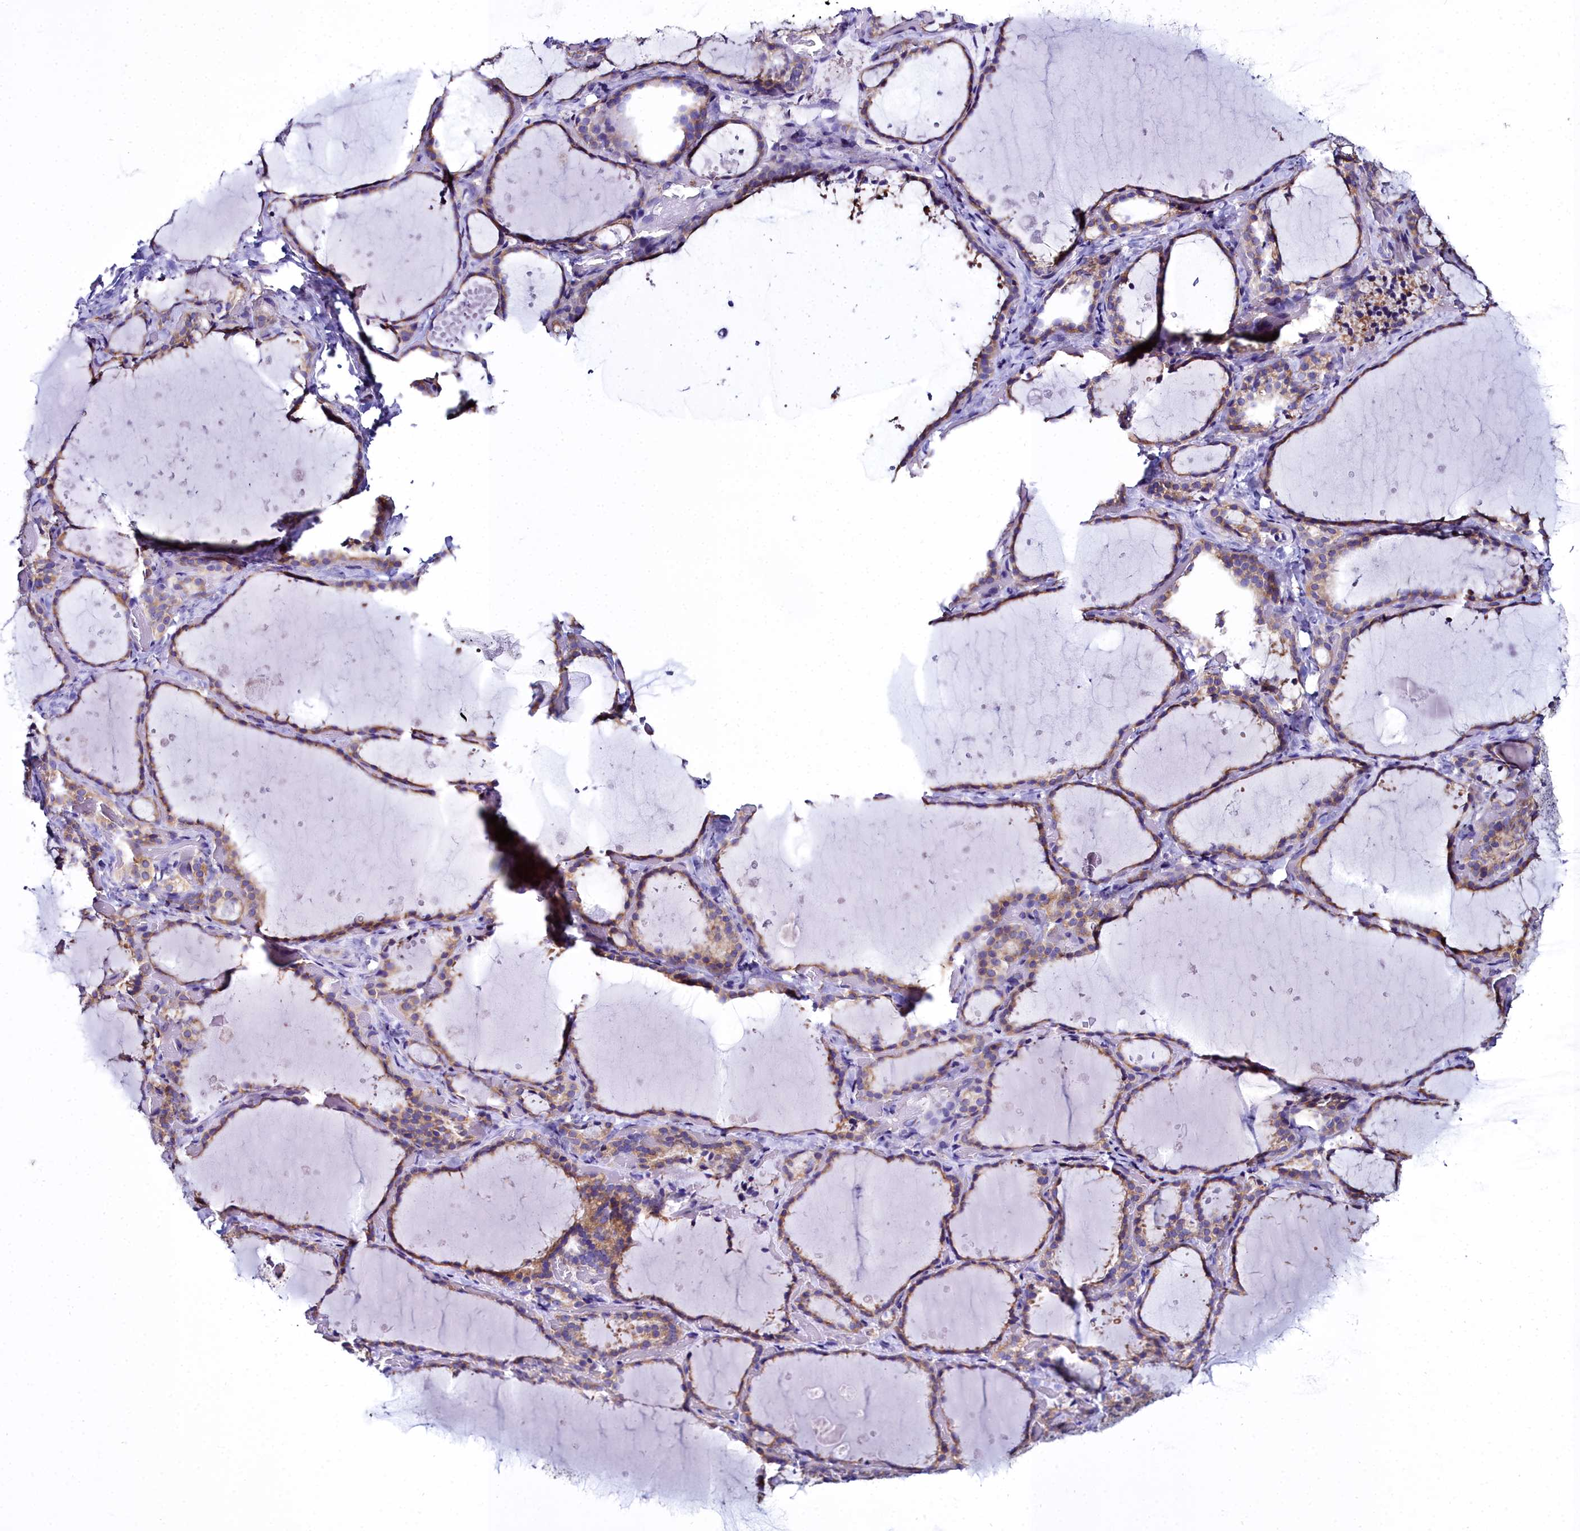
{"staining": {"intensity": "moderate", "quantity": "25%-75%", "location": "cytoplasmic/membranous"}, "tissue": "thyroid gland", "cell_type": "Glandular cells", "image_type": "normal", "snomed": [{"axis": "morphology", "description": "Normal tissue, NOS"}, {"axis": "topography", "description": "Thyroid gland"}], "caption": "The image exhibits immunohistochemical staining of normal thyroid gland. There is moderate cytoplasmic/membranous positivity is present in approximately 25%-75% of glandular cells.", "gene": "TXNDC5", "patient": {"sex": "female", "age": 44}}